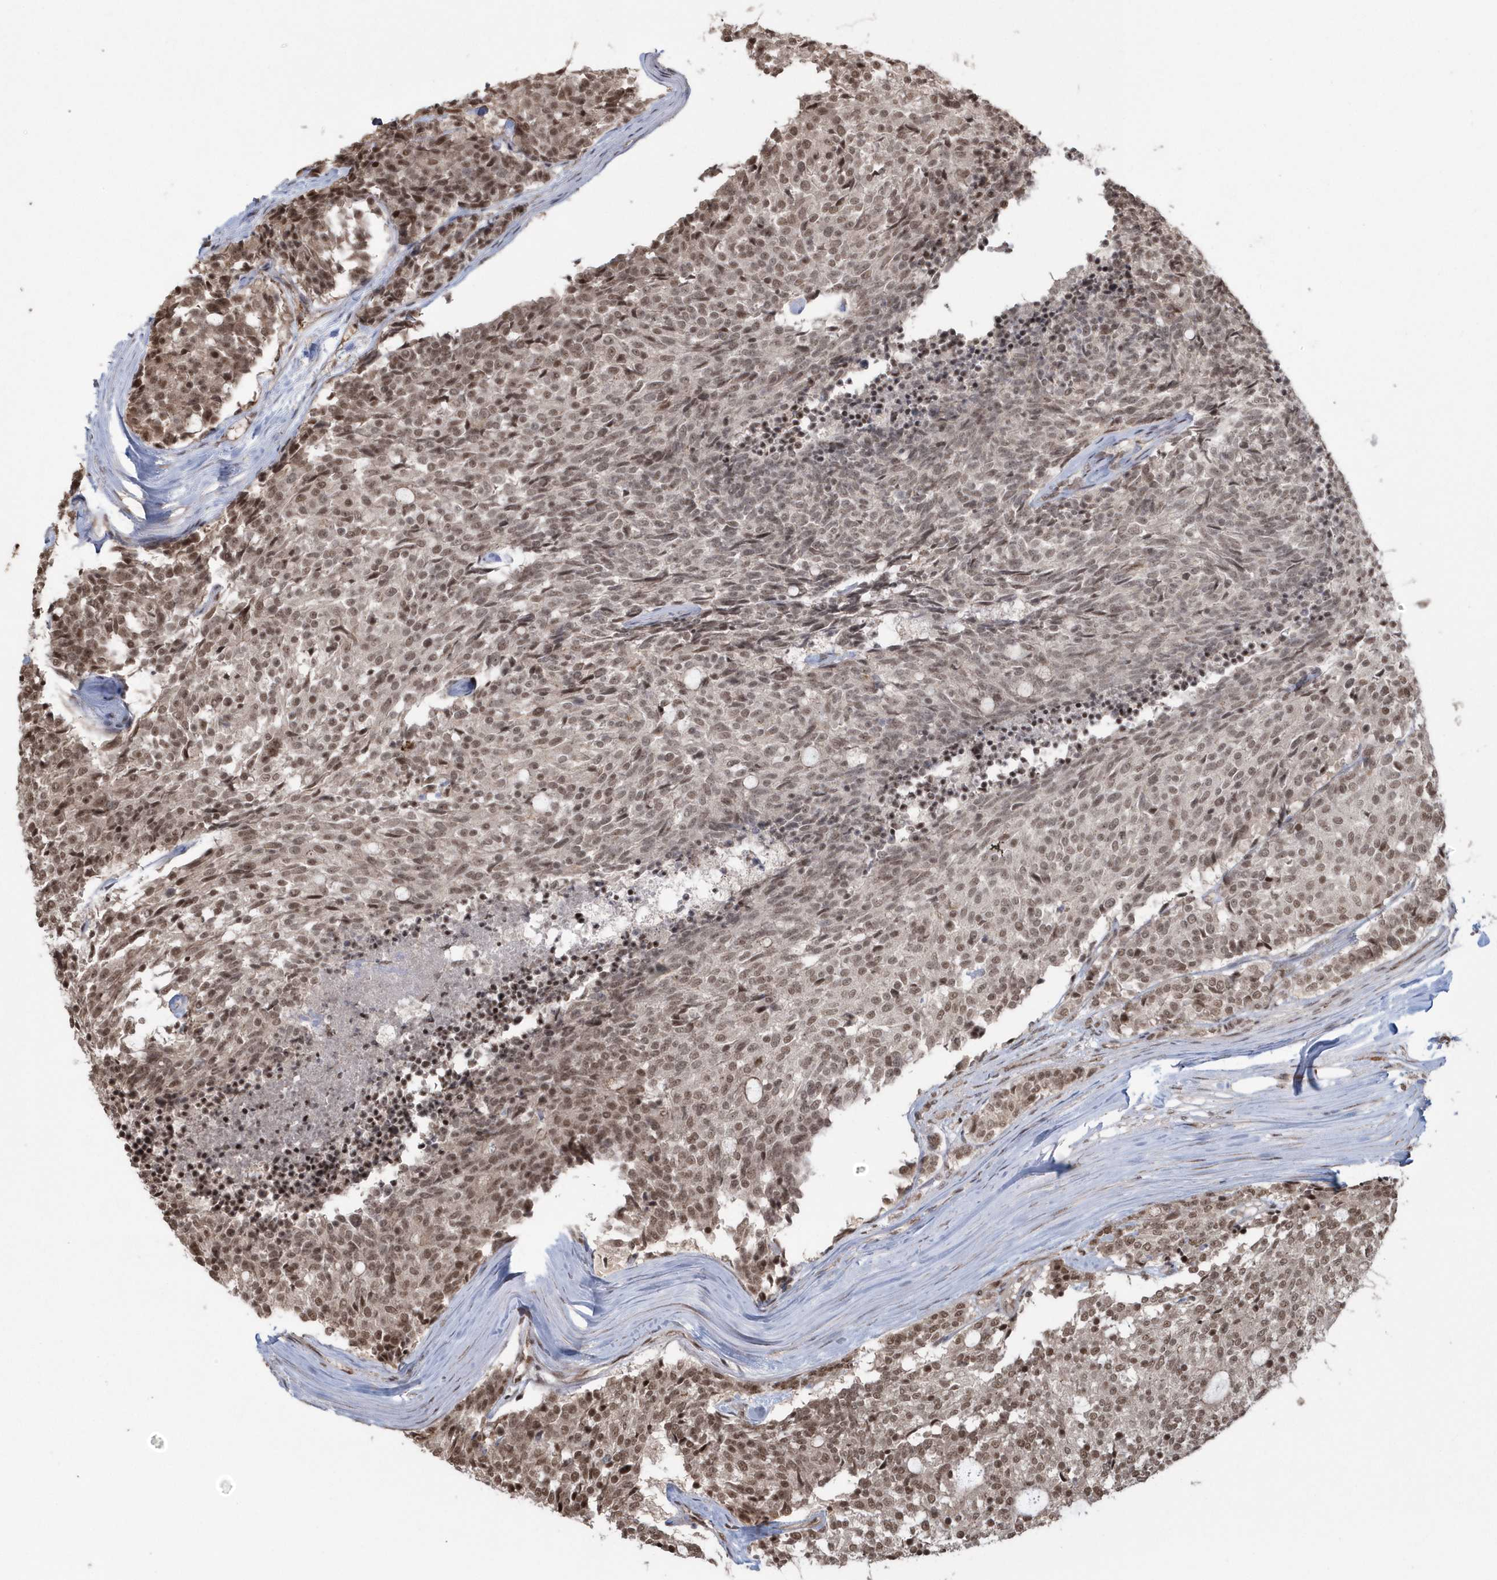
{"staining": {"intensity": "moderate", "quantity": "25%-75%", "location": "nuclear"}, "tissue": "carcinoid", "cell_type": "Tumor cells", "image_type": "cancer", "snomed": [{"axis": "morphology", "description": "Carcinoid, malignant, NOS"}, {"axis": "topography", "description": "Pancreas"}], "caption": "Carcinoid (malignant) was stained to show a protein in brown. There is medium levels of moderate nuclear positivity in about 25%-75% of tumor cells.", "gene": "EPB41L4A", "patient": {"sex": "female", "age": 54}}